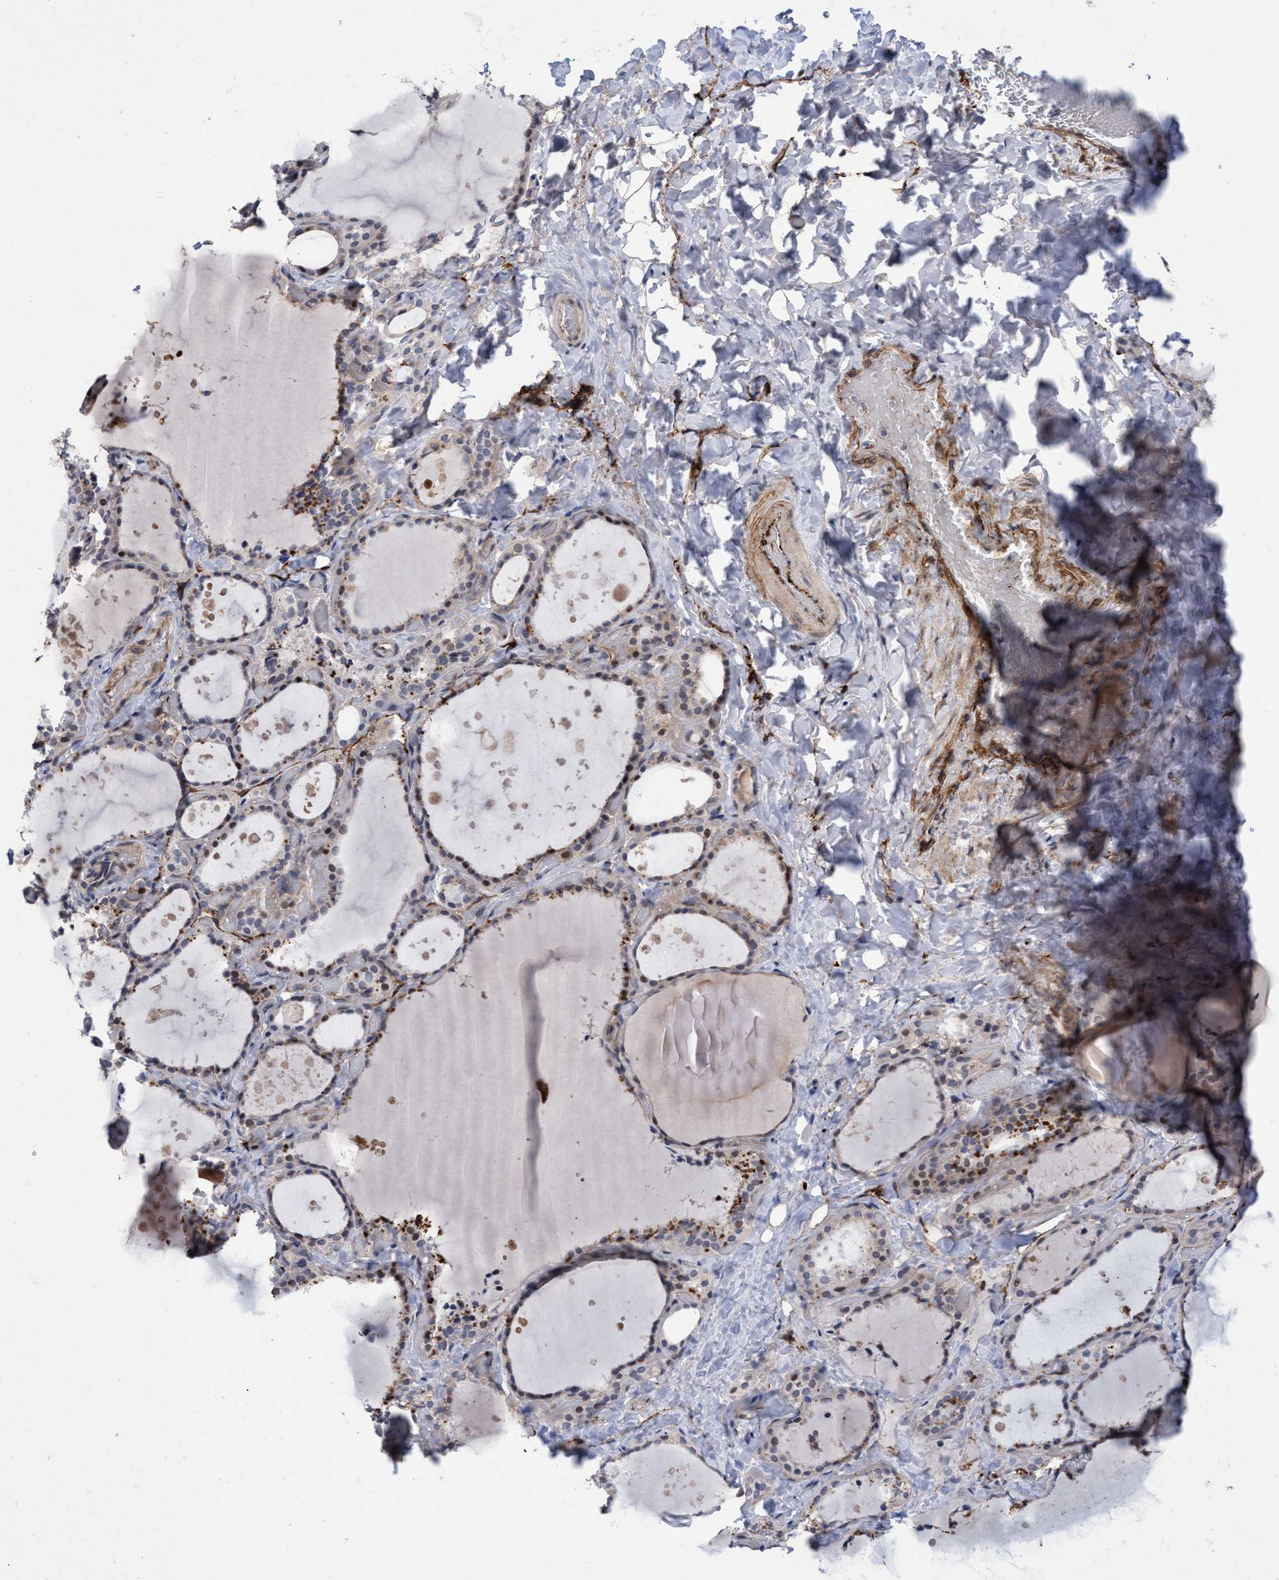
{"staining": {"intensity": "moderate", "quantity": ">75%", "location": "cytoplasmic/membranous,nuclear"}, "tissue": "thyroid gland", "cell_type": "Glandular cells", "image_type": "normal", "snomed": [{"axis": "morphology", "description": "Normal tissue, NOS"}, {"axis": "topography", "description": "Thyroid gland"}], "caption": "The image demonstrates immunohistochemical staining of unremarkable thyroid gland. There is moderate cytoplasmic/membranous,nuclear positivity is appreciated in approximately >75% of glandular cells.", "gene": "ZNF750", "patient": {"sex": "female", "age": 44}}